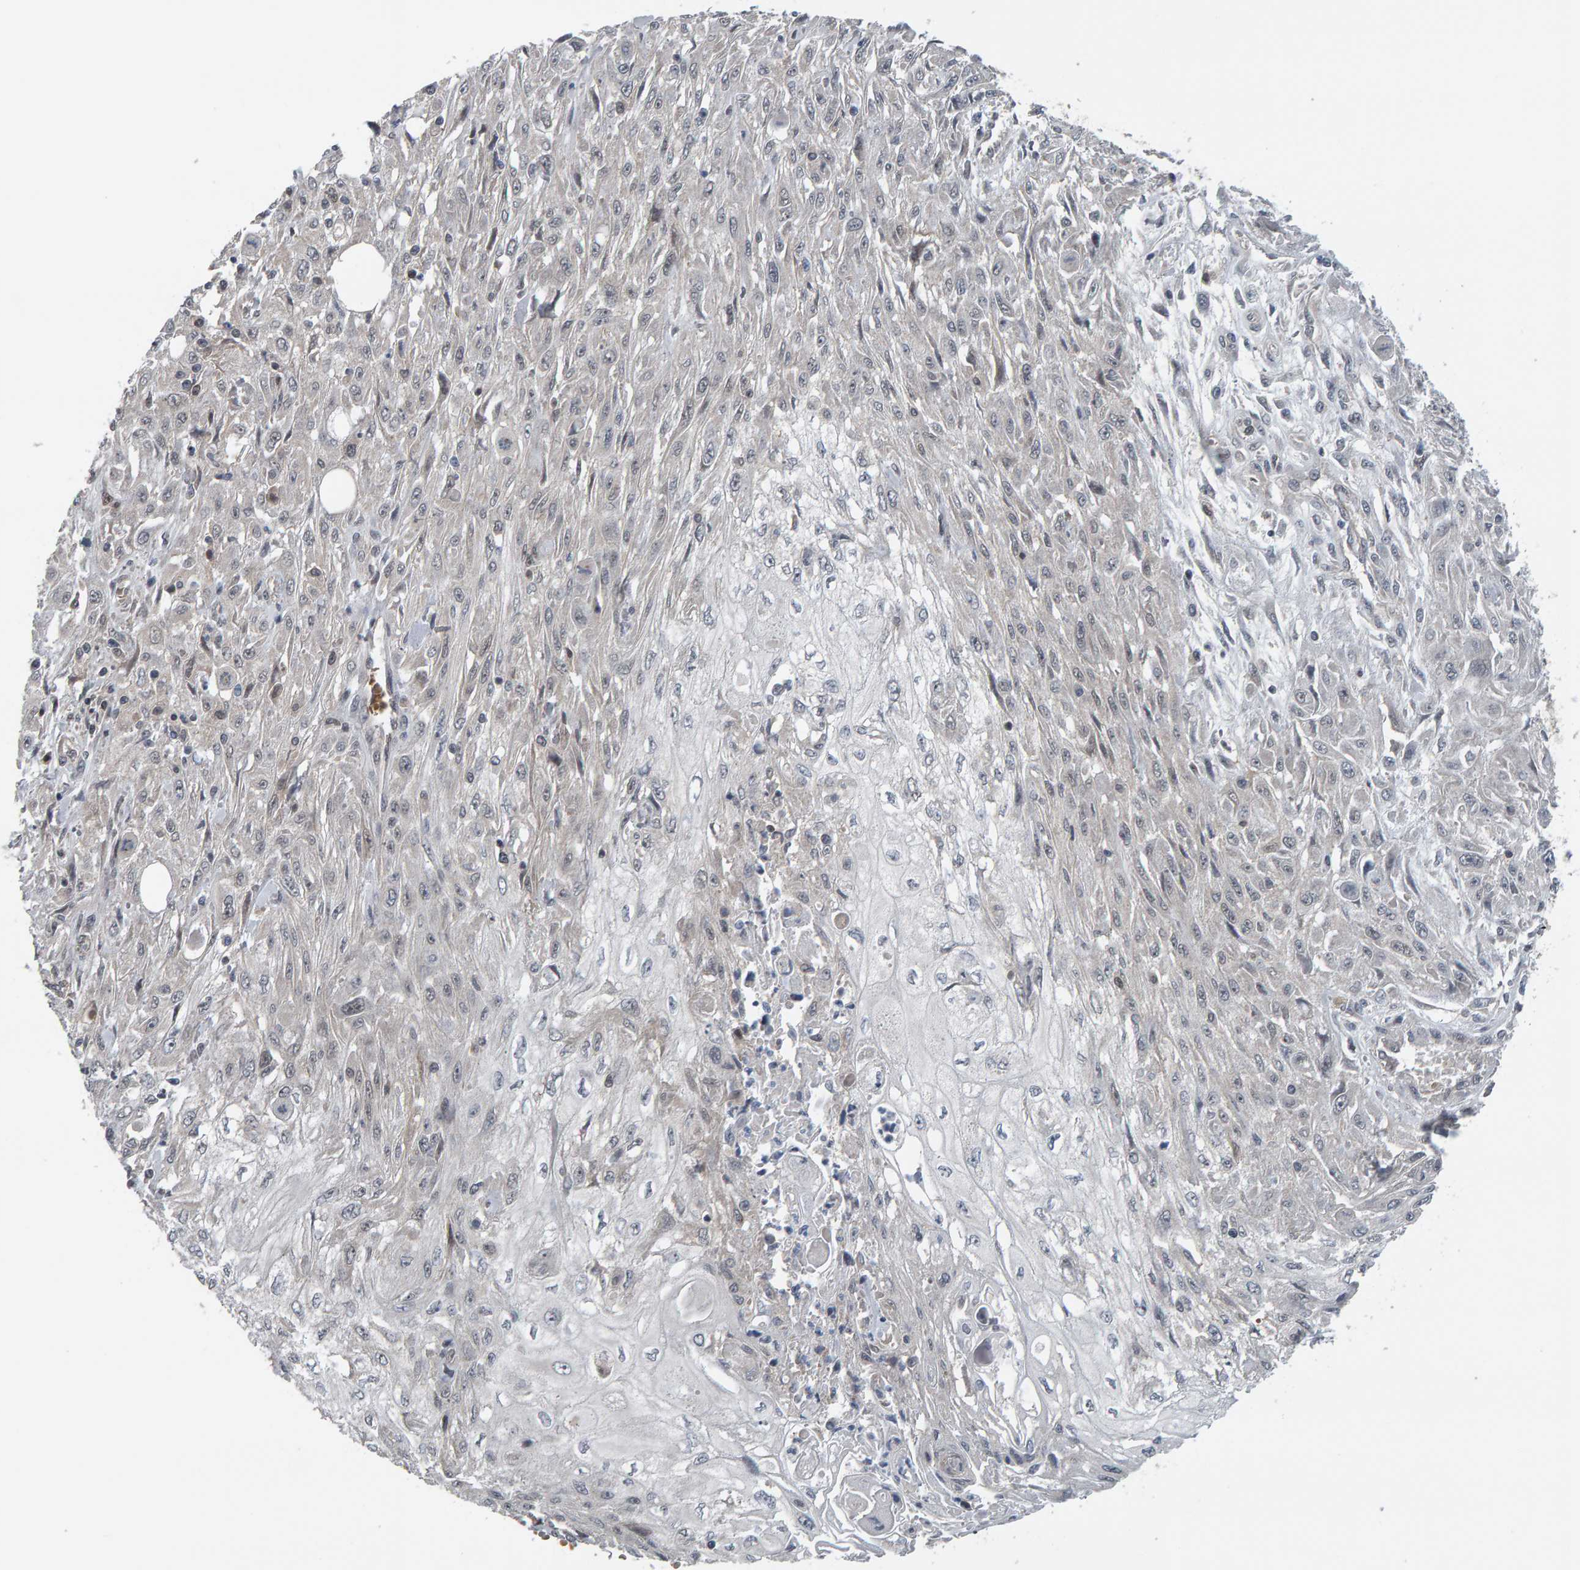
{"staining": {"intensity": "negative", "quantity": "none", "location": "none"}, "tissue": "skin cancer", "cell_type": "Tumor cells", "image_type": "cancer", "snomed": [{"axis": "morphology", "description": "Squamous cell carcinoma, NOS"}, {"axis": "morphology", "description": "Squamous cell carcinoma, metastatic, NOS"}, {"axis": "topography", "description": "Skin"}, {"axis": "topography", "description": "Lymph node"}], "caption": "An IHC image of skin cancer is shown. There is no staining in tumor cells of skin cancer.", "gene": "COASY", "patient": {"sex": "male", "age": 75}}